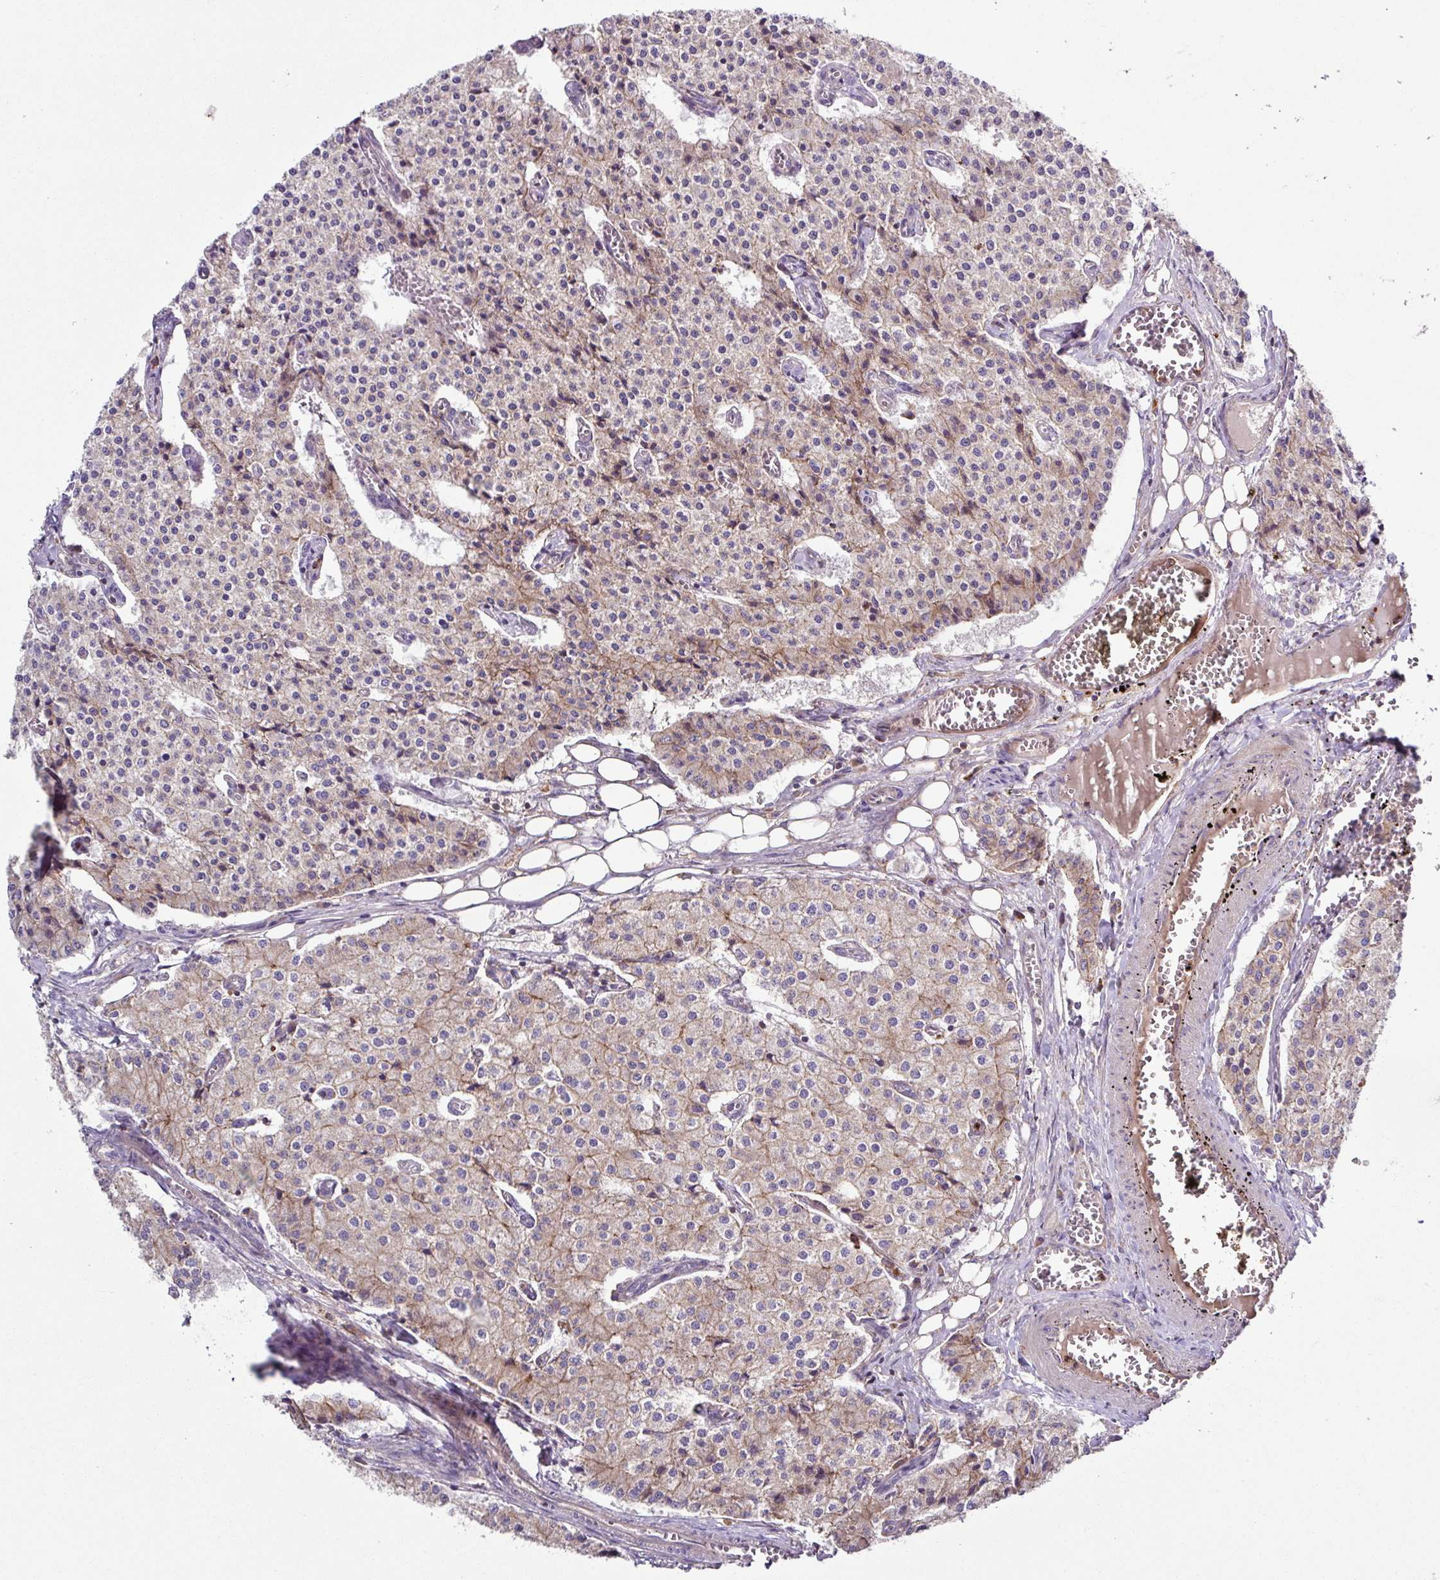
{"staining": {"intensity": "weak", "quantity": "<25%", "location": "cytoplasmic/membranous"}, "tissue": "carcinoid", "cell_type": "Tumor cells", "image_type": "cancer", "snomed": [{"axis": "morphology", "description": "Carcinoid, malignant, NOS"}, {"axis": "topography", "description": "Colon"}], "caption": "Tumor cells show no significant protein expression in carcinoid (malignant). The staining was performed using DAB to visualize the protein expression in brown, while the nuclei were stained in blue with hematoxylin (Magnification: 20x).", "gene": "RIC1", "patient": {"sex": "female", "age": 52}}